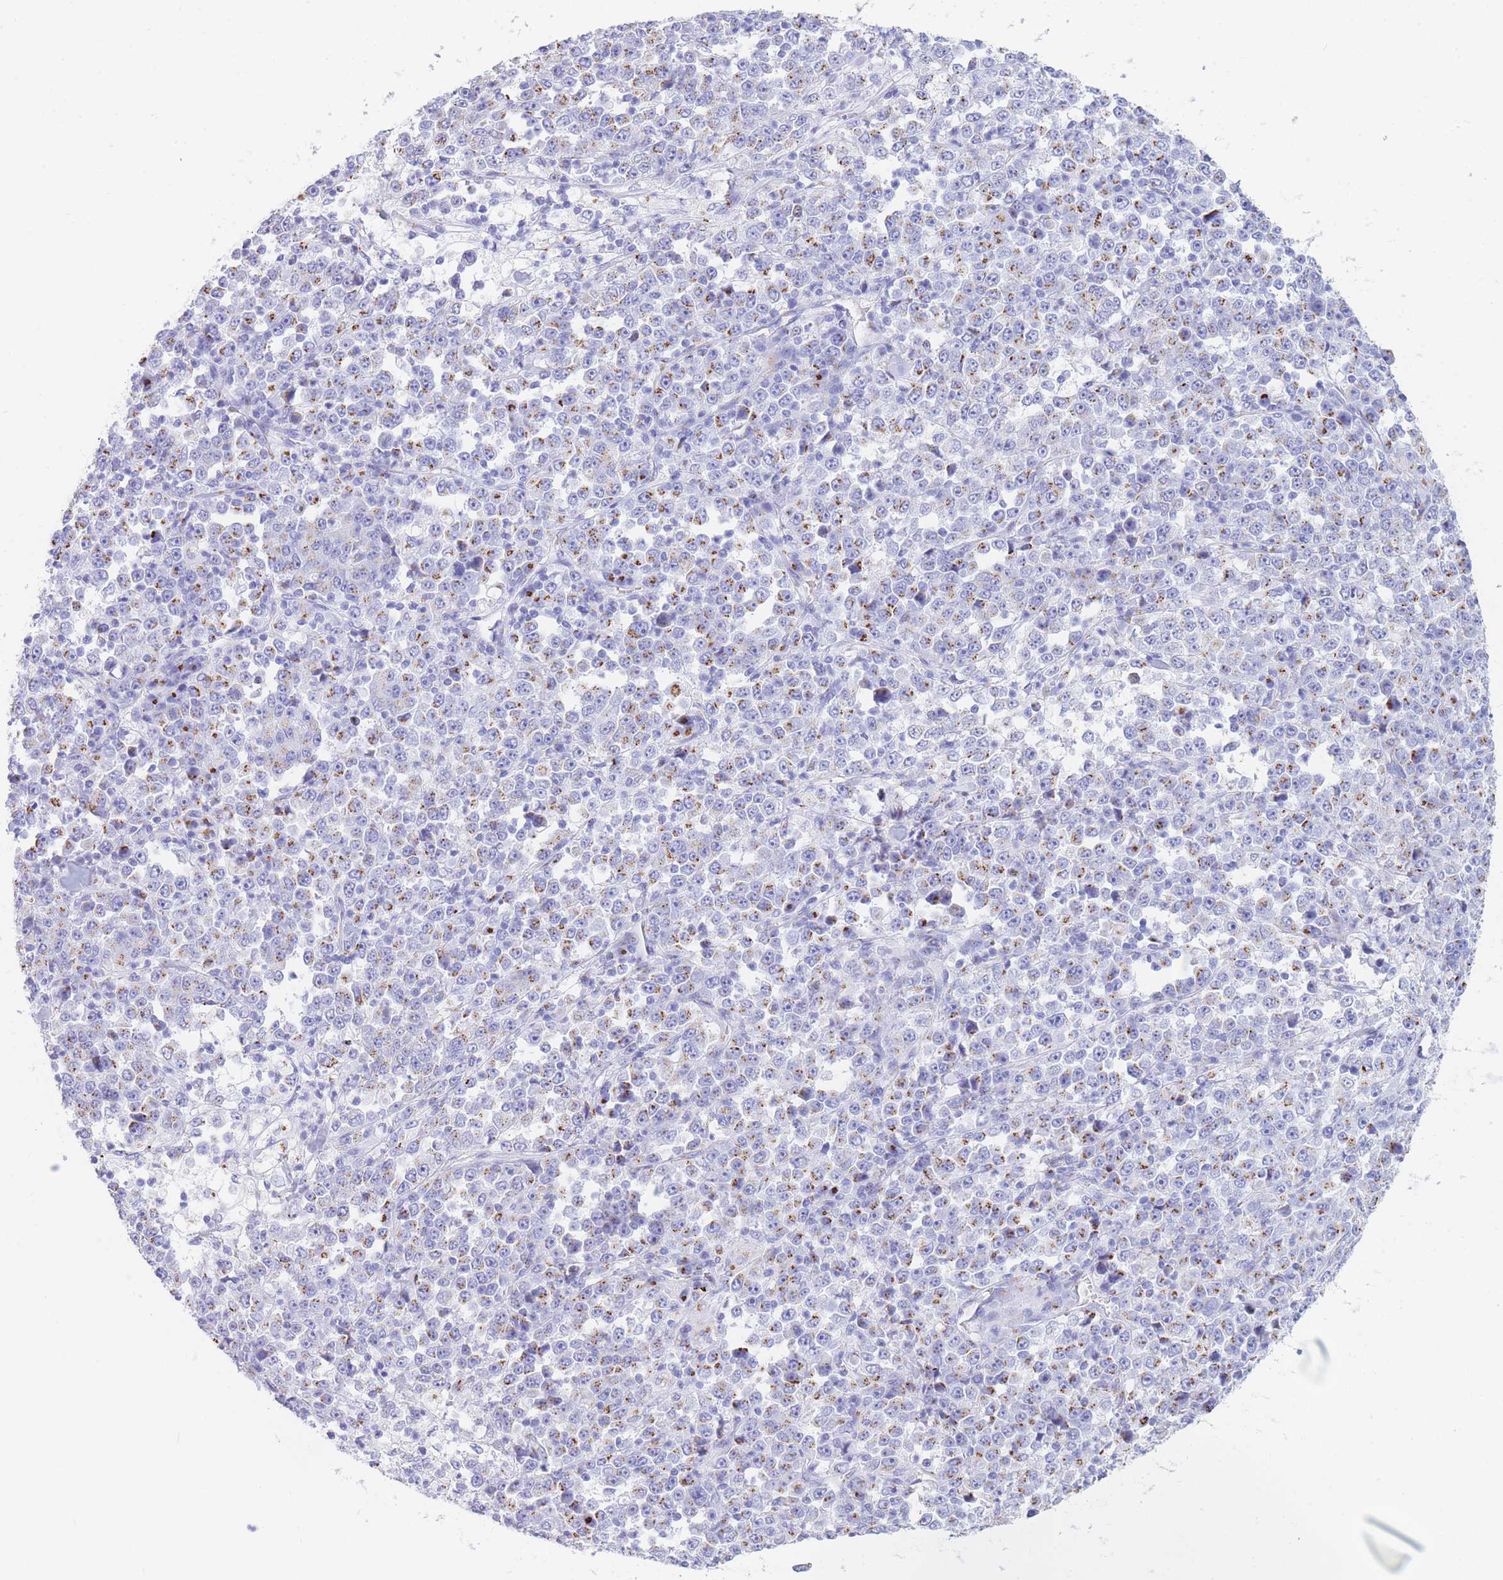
{"staining": {"intensity": "moderate", "quantity": "25%-75%", "location": "cytoplasmic/membranous"}, "tissue": "stomach cancer", "cell_type": "Tumor cells", "image_type": "cancer", "snomed": [{"axis": "morphology", "description": "Normal tissue, NOS"}, {"axis": "morphology", "description": "Adenocarcinoma, NOS"}, {"axis": "topography", "description": "Stomach, upper"}, {"axis": "topography", "description": "Stomach"}], "caption": "Approximately 25%-75% of tumor cells in adenocarcinoma (stomach) reveal moderate cytoplasmic/membranous protein staining as visualized by brown immunohistochemical staining.", "gene": "FAM3C", "patient": {"sex": "male", "age": 59}}